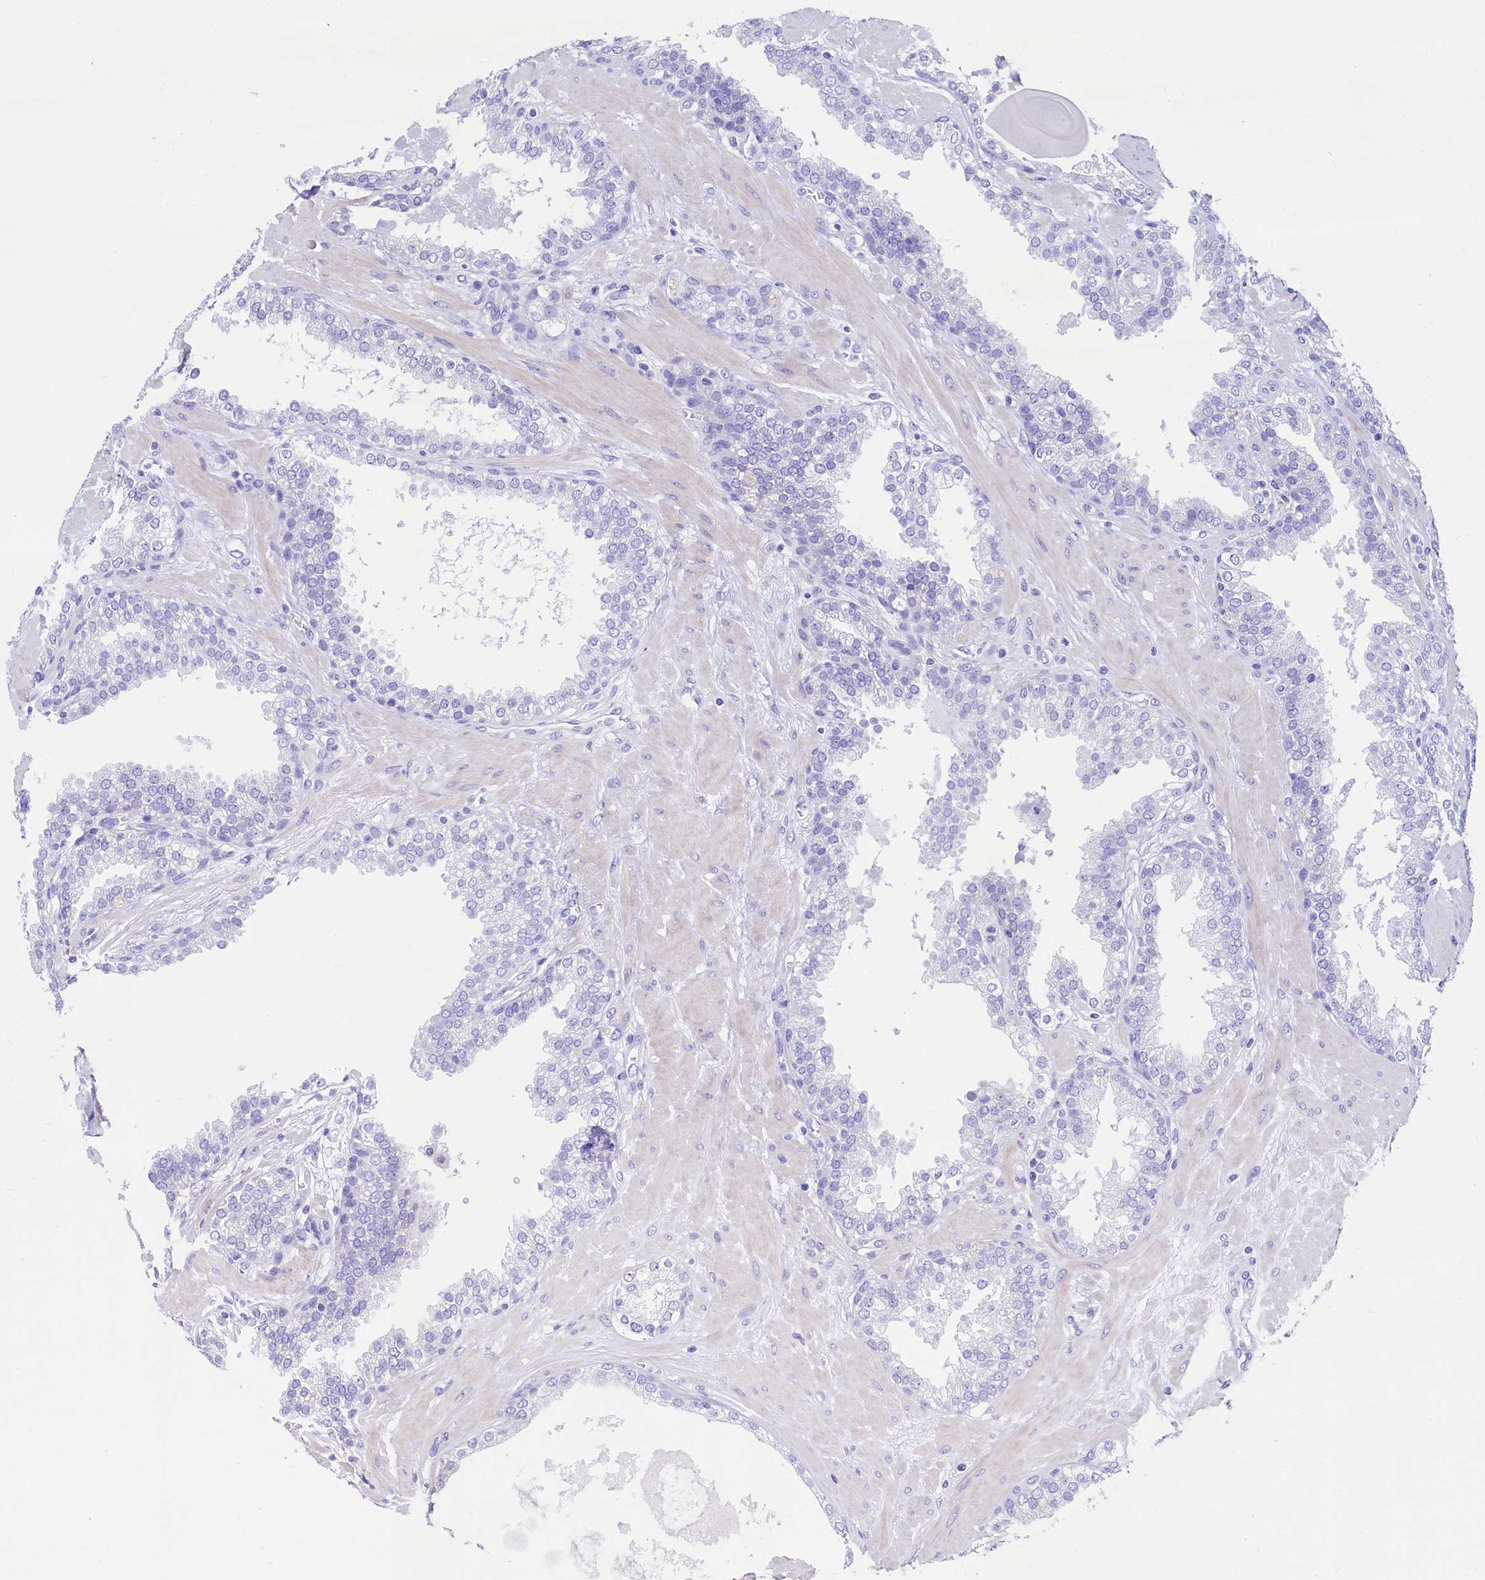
{"staining": {"intensity": "negative", "quantity": "none", "location": "none"}, "tissue": "prostate", "cell_type": "Glandular cells", "image_type": "normal", "snomed": [{"axis": "morphology", "description": "Normal tissue, NOS"}, {"axis": "topography", "description": "Prostate"}], "caption": "Immunohistochemistry (IHC) histopathology image of benign prostate: human prostate stained with DAB (3,3'-diaminobenzidine) exhibits no significant protein staining in glandular cells.", "gene": "RBP3", "patient": {"sex": "male", "age": 51}}